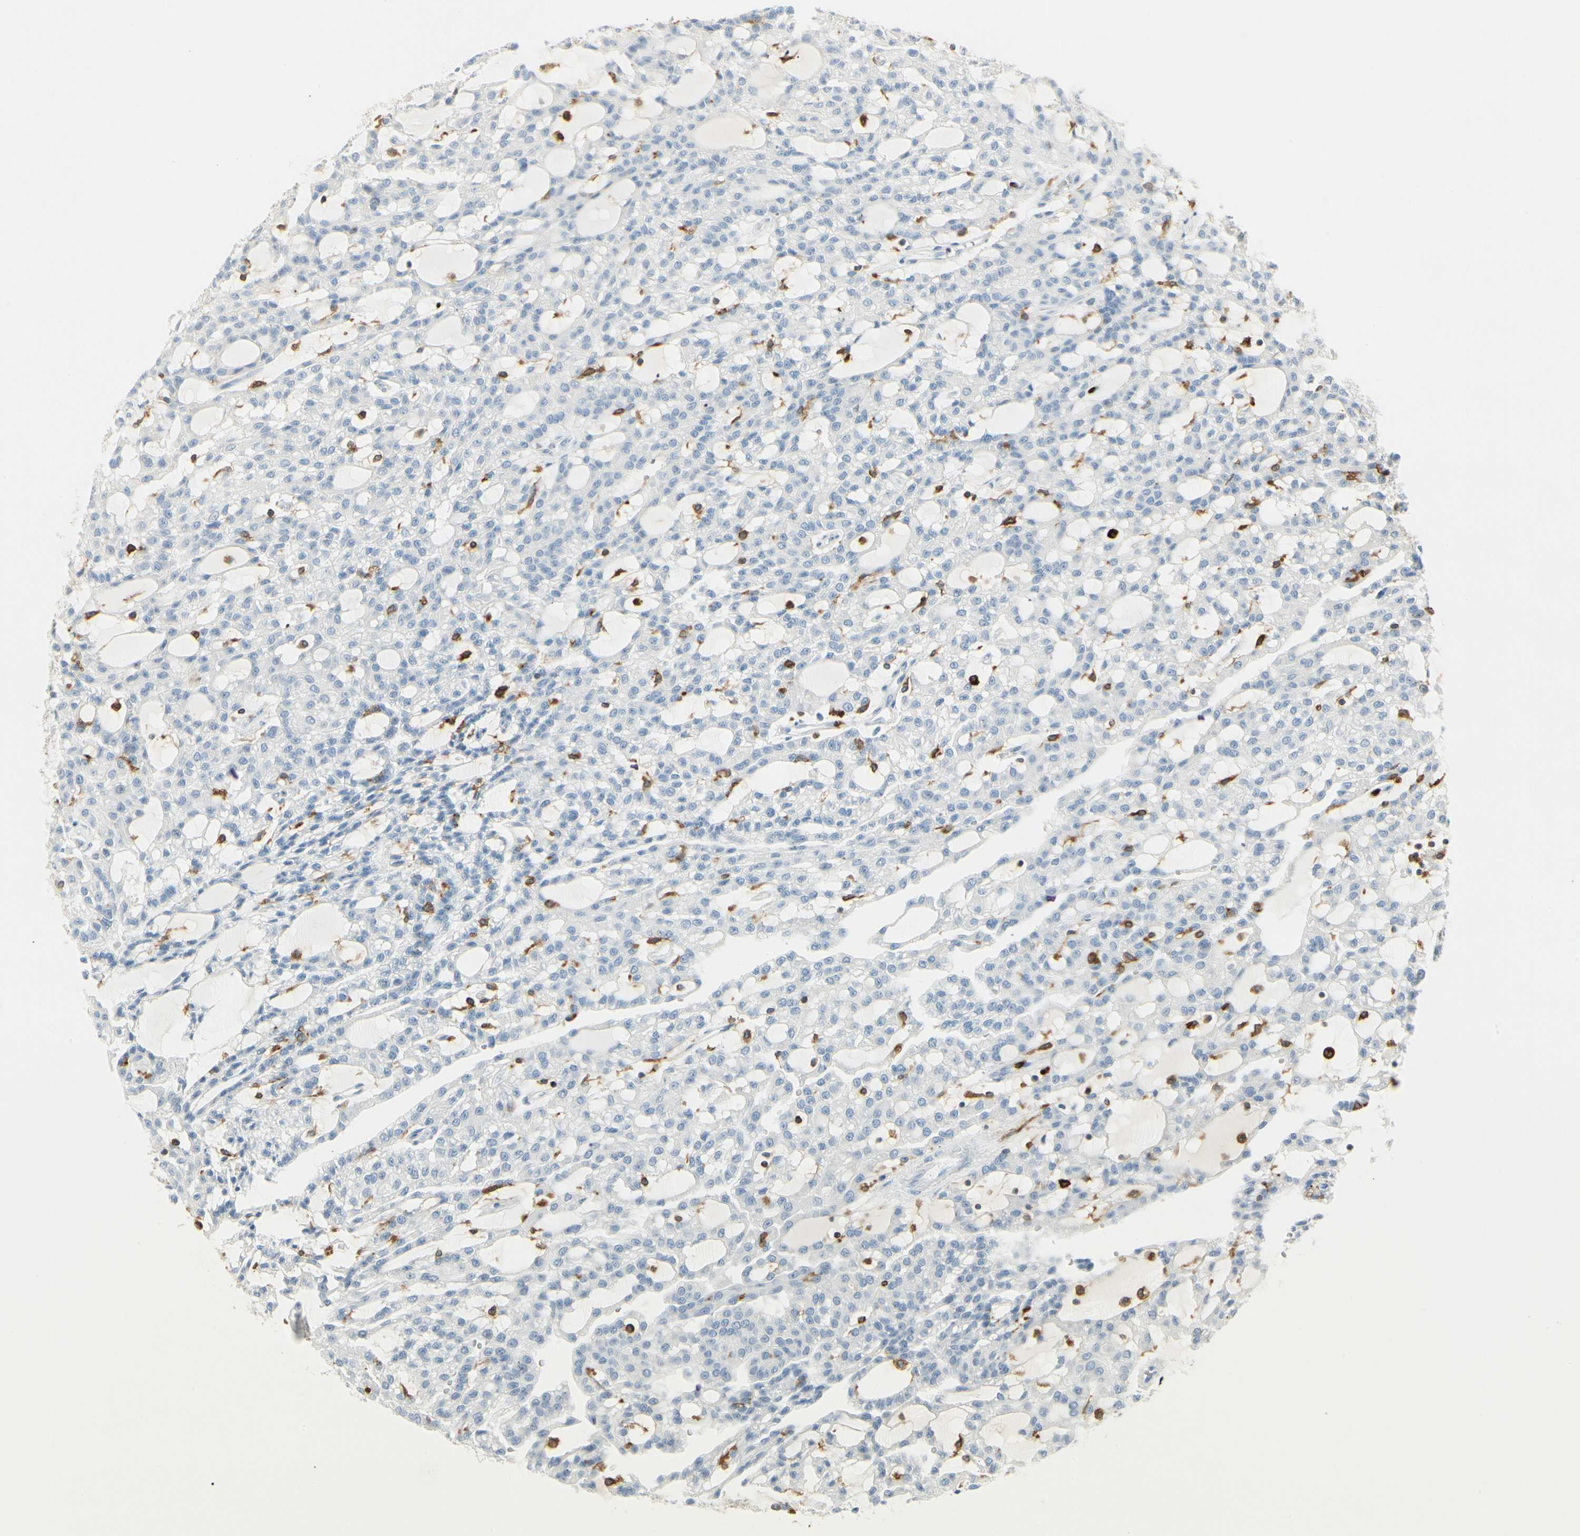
{"staining": {"intensity": "negative", "quantity": "none", "location": "none"}, "tissue": "renal cancer", "cell_type": "Tumor cells", "image_type": "cancer", "snomed": [{"axis": "morphology", "description": "Adenocarcinoma, NOS"}, {"axis": "topography", "description": "Kidney"}], "caption": "This is an immunohistochemistry (IHC) histopathology image of human renal adenocarcinoma. There is no staining in tumor cells.", "gene": "ITGB2", "patient": {"sex": "male", "age": 63}}